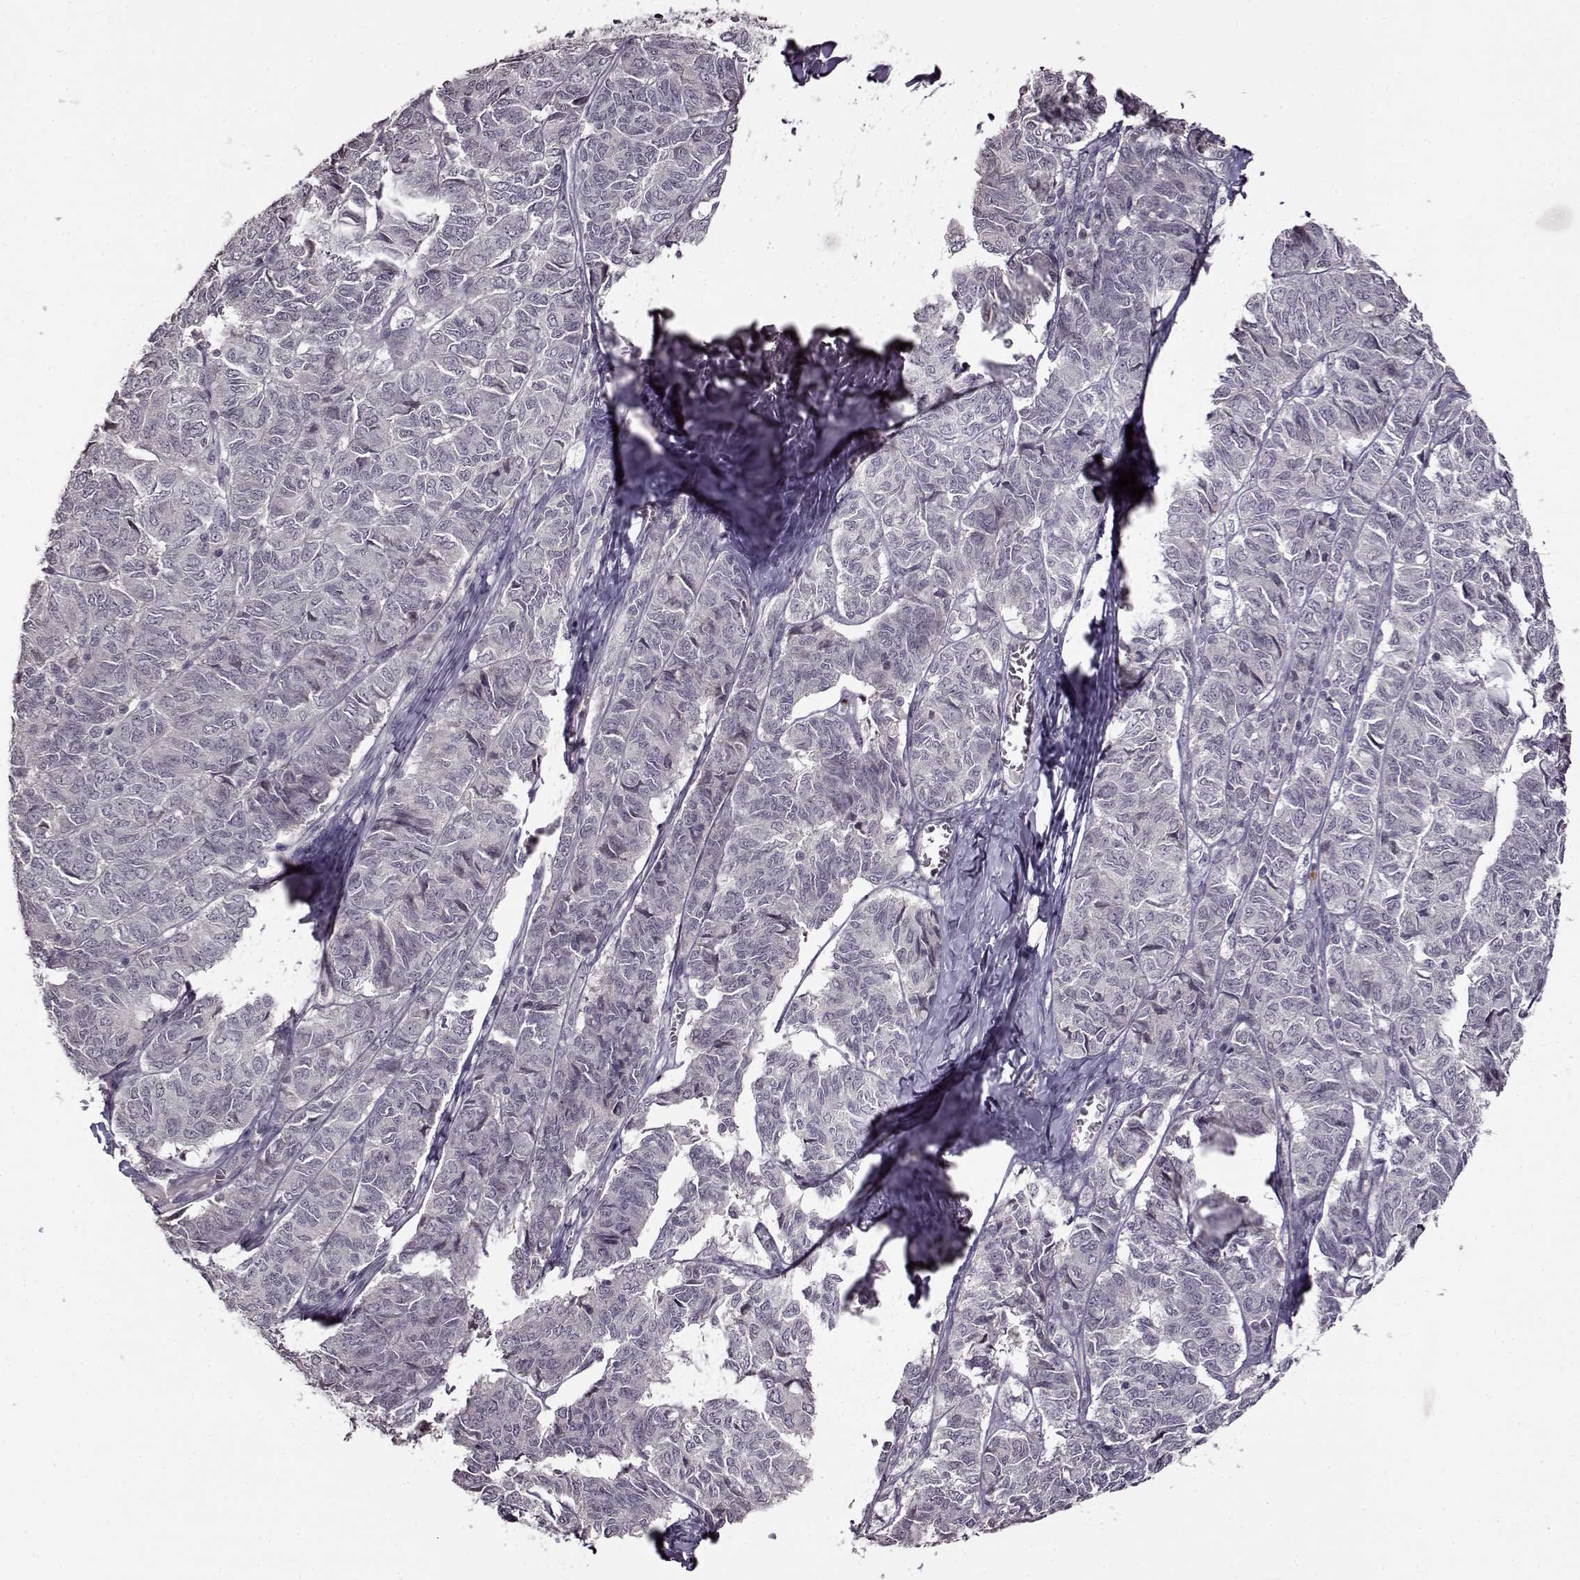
{"staining": {"intensity": "negative", "quantity": "none", "location": "none"}, "tissue": "ovarian cancer", "cell_type": "Tumor cells", "image_type": "cancer", "snomed": [{"axis": "morphology", "description": "Carcinoma, endometroid"}, {"axis": "topography", "description": "Ovary"}], "caption": "Image shows no protein staining in tumor cells of ovarian cancer (endometroid carcinoma) tissue.", "gene": "FSHB", "patient": {"sex": "female", "age": 80}}